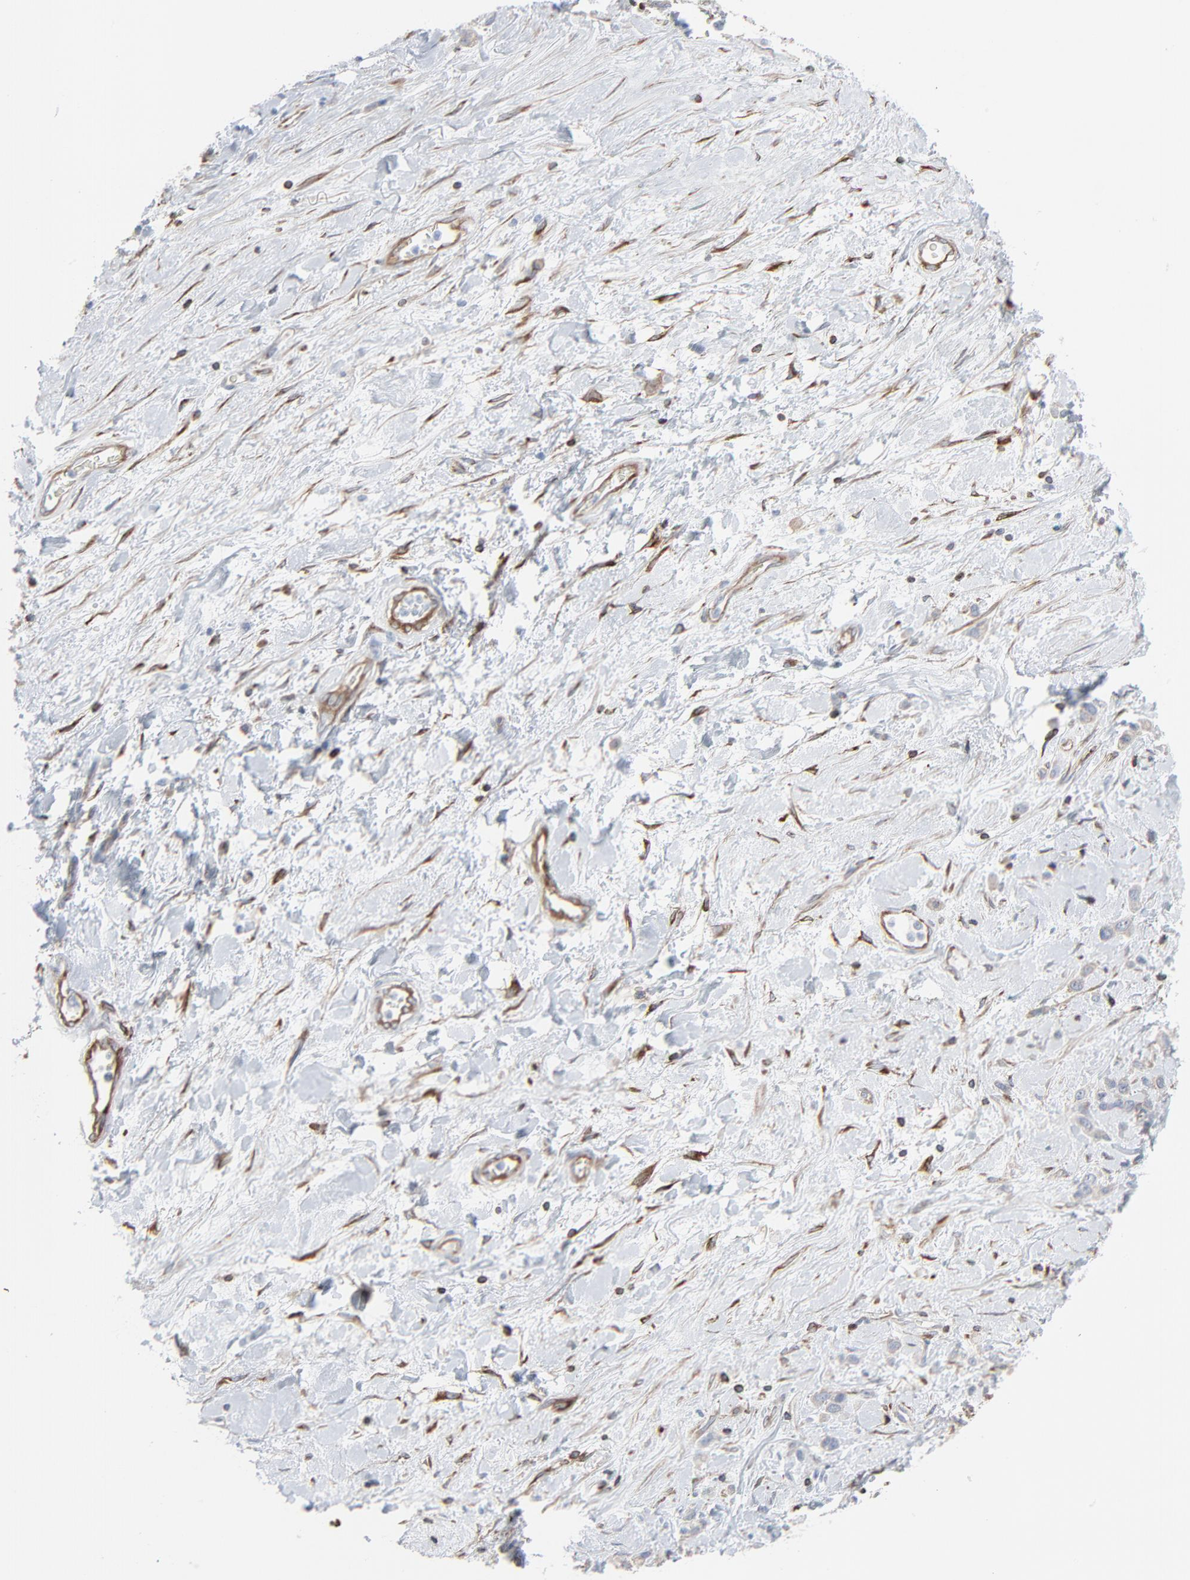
{"staining": {"intensity": "weak", "quantity": ">75%", "location": "cytoplasmic/membranous"}, "tissue": "stomach cancer", "cell_type": "Tumor cells", "image_type": "cancer", "snomed": [{"axis": "morphology", "description": "Normal tissue, NOS"}, {"axis": "morphology", "description": "Adenocarcinoma, NOS"}, {"axis": "morphology", "description": "Adenocarcinoma, High grade"}, {"axis": "topography", "description": "Stomach, upper"}, {"axis": "topography", "description": "Stomach"}], "caption": "IHC micrograph of neoplastic tissue: human high-grade adenocarcinoma (stomach) stained using immunohistochemistry displays low levels of weak protein expression localized specifically in the cytoplasmic/membranous of tumor cells, appearing as a cytoplasmic/membranous brown color.", "gene": "OPTN", "patient": {"sex": "female", "age": 65}}